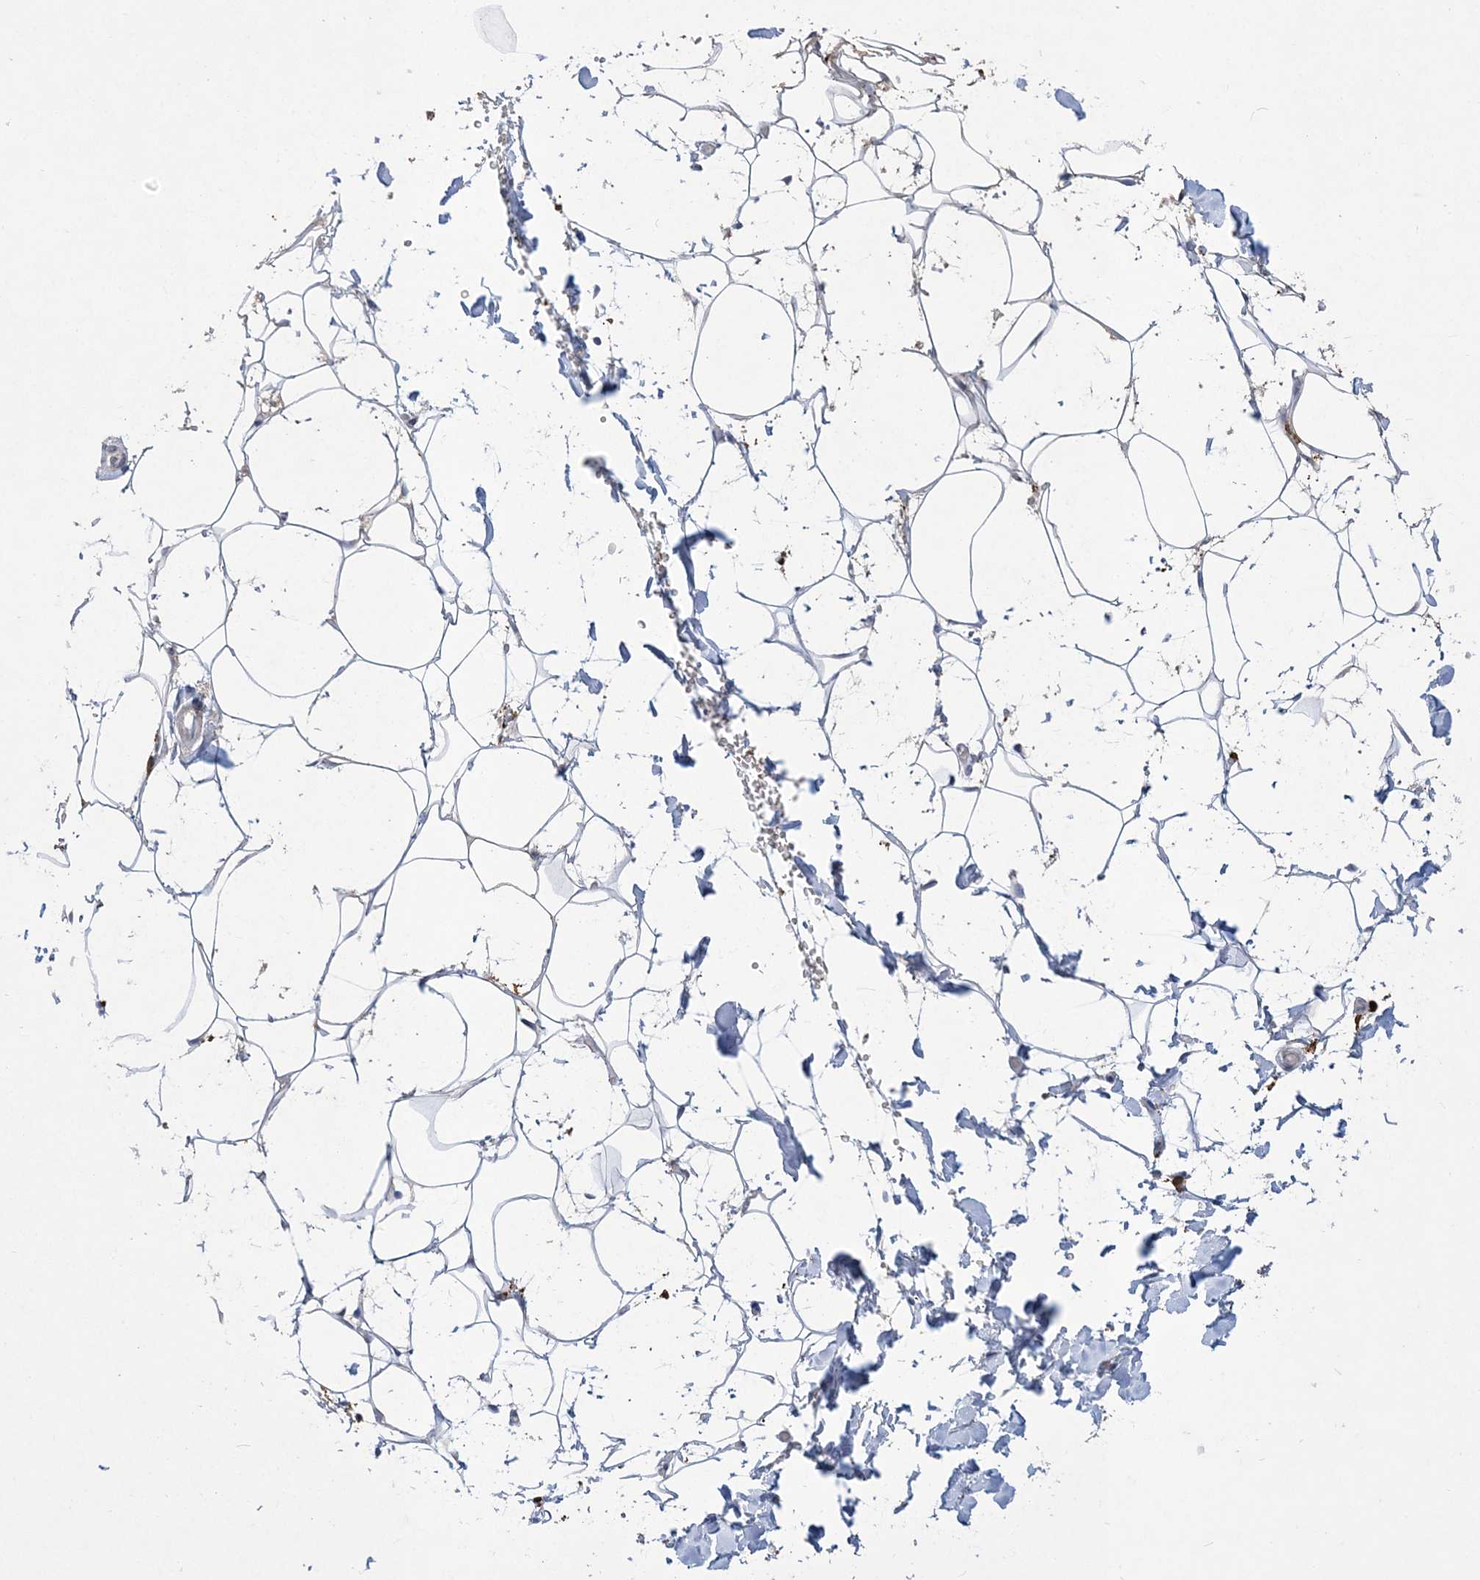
{"staining": {"intensity": "negative", "quantity": "none", "location": "none"}, "tissue": "adipose tissue", "cell_type": "Adipocytes", "image_type": "normal", "snomed": [{"axis": "morphology", "description": "Normal tissue, NOS"}, {"axis": "topography", "description": "Breast"}], "caption": "Immunohistochemistry (IHC) photomicrograph of benign human adipose tissue stained for a protein (brown), which exhibits no staining in adipocytes.", "gene": "TSPEAR", "patient": {"sex": "female", "age": 26}}